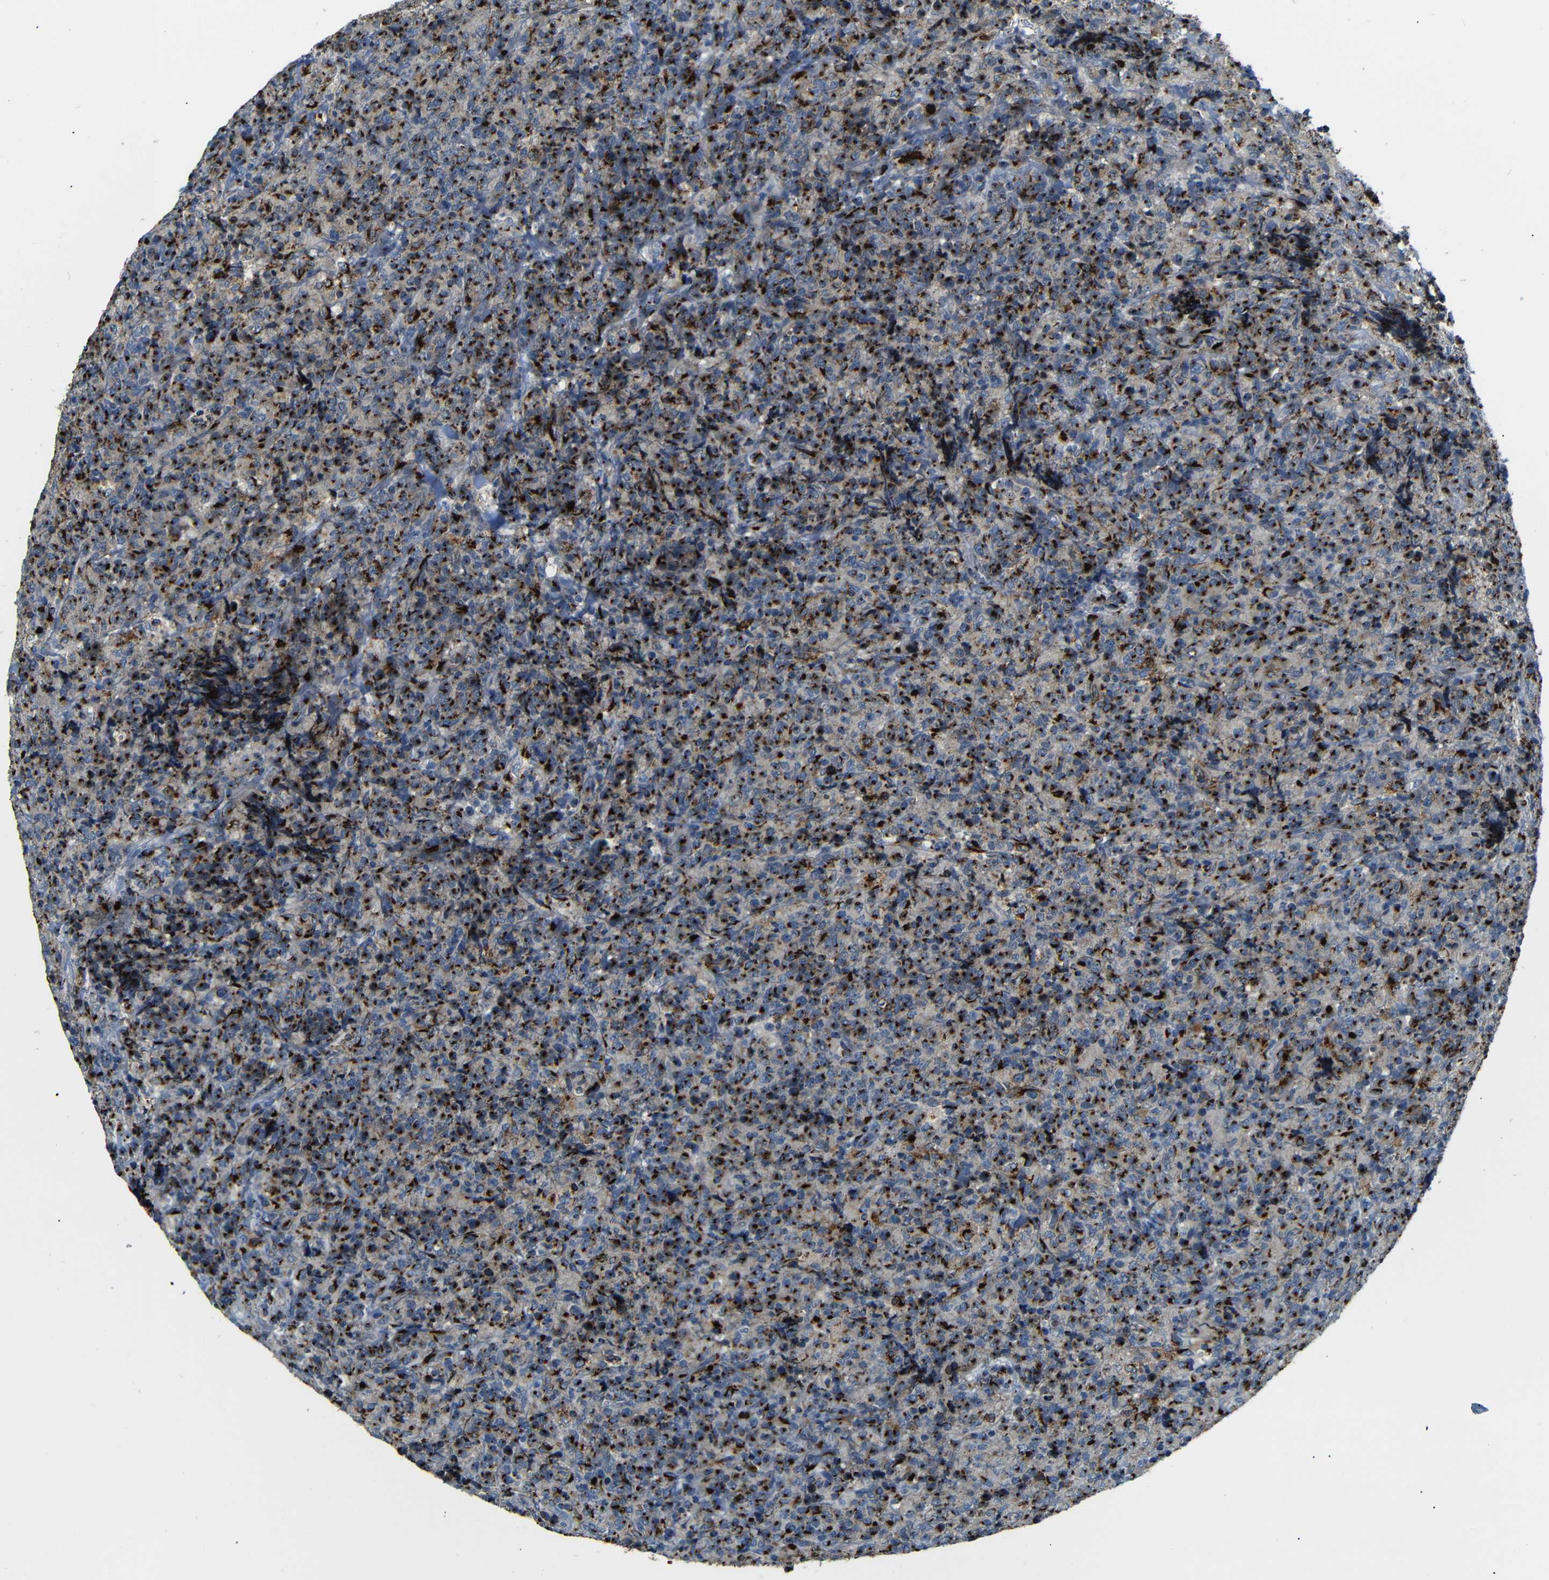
{"staining": {"intensity": "strong", "quantity": ">75%", "location": "cytoplasmic/membranous"}, "tissue": "lymphoma", "cell_type": "Tumor cells", "image_type": "cancer", "snomed": [{"axis": "morphology", "description": "Malignant lymphoma, non-Hodgkin's type, High grade"}, {"axis": "topography", "description": "Tonsil"}], "caption": "This photomicrograph demonstrates IHC staining of human high-grade malignant lymphoma, non-Hodgkin's type, with high strong cytoplasmic/membranous expression in approximately >75% of tumor cells.", "gene": "TGOLN2", "patient": {"sex": "female", "age": 36}}